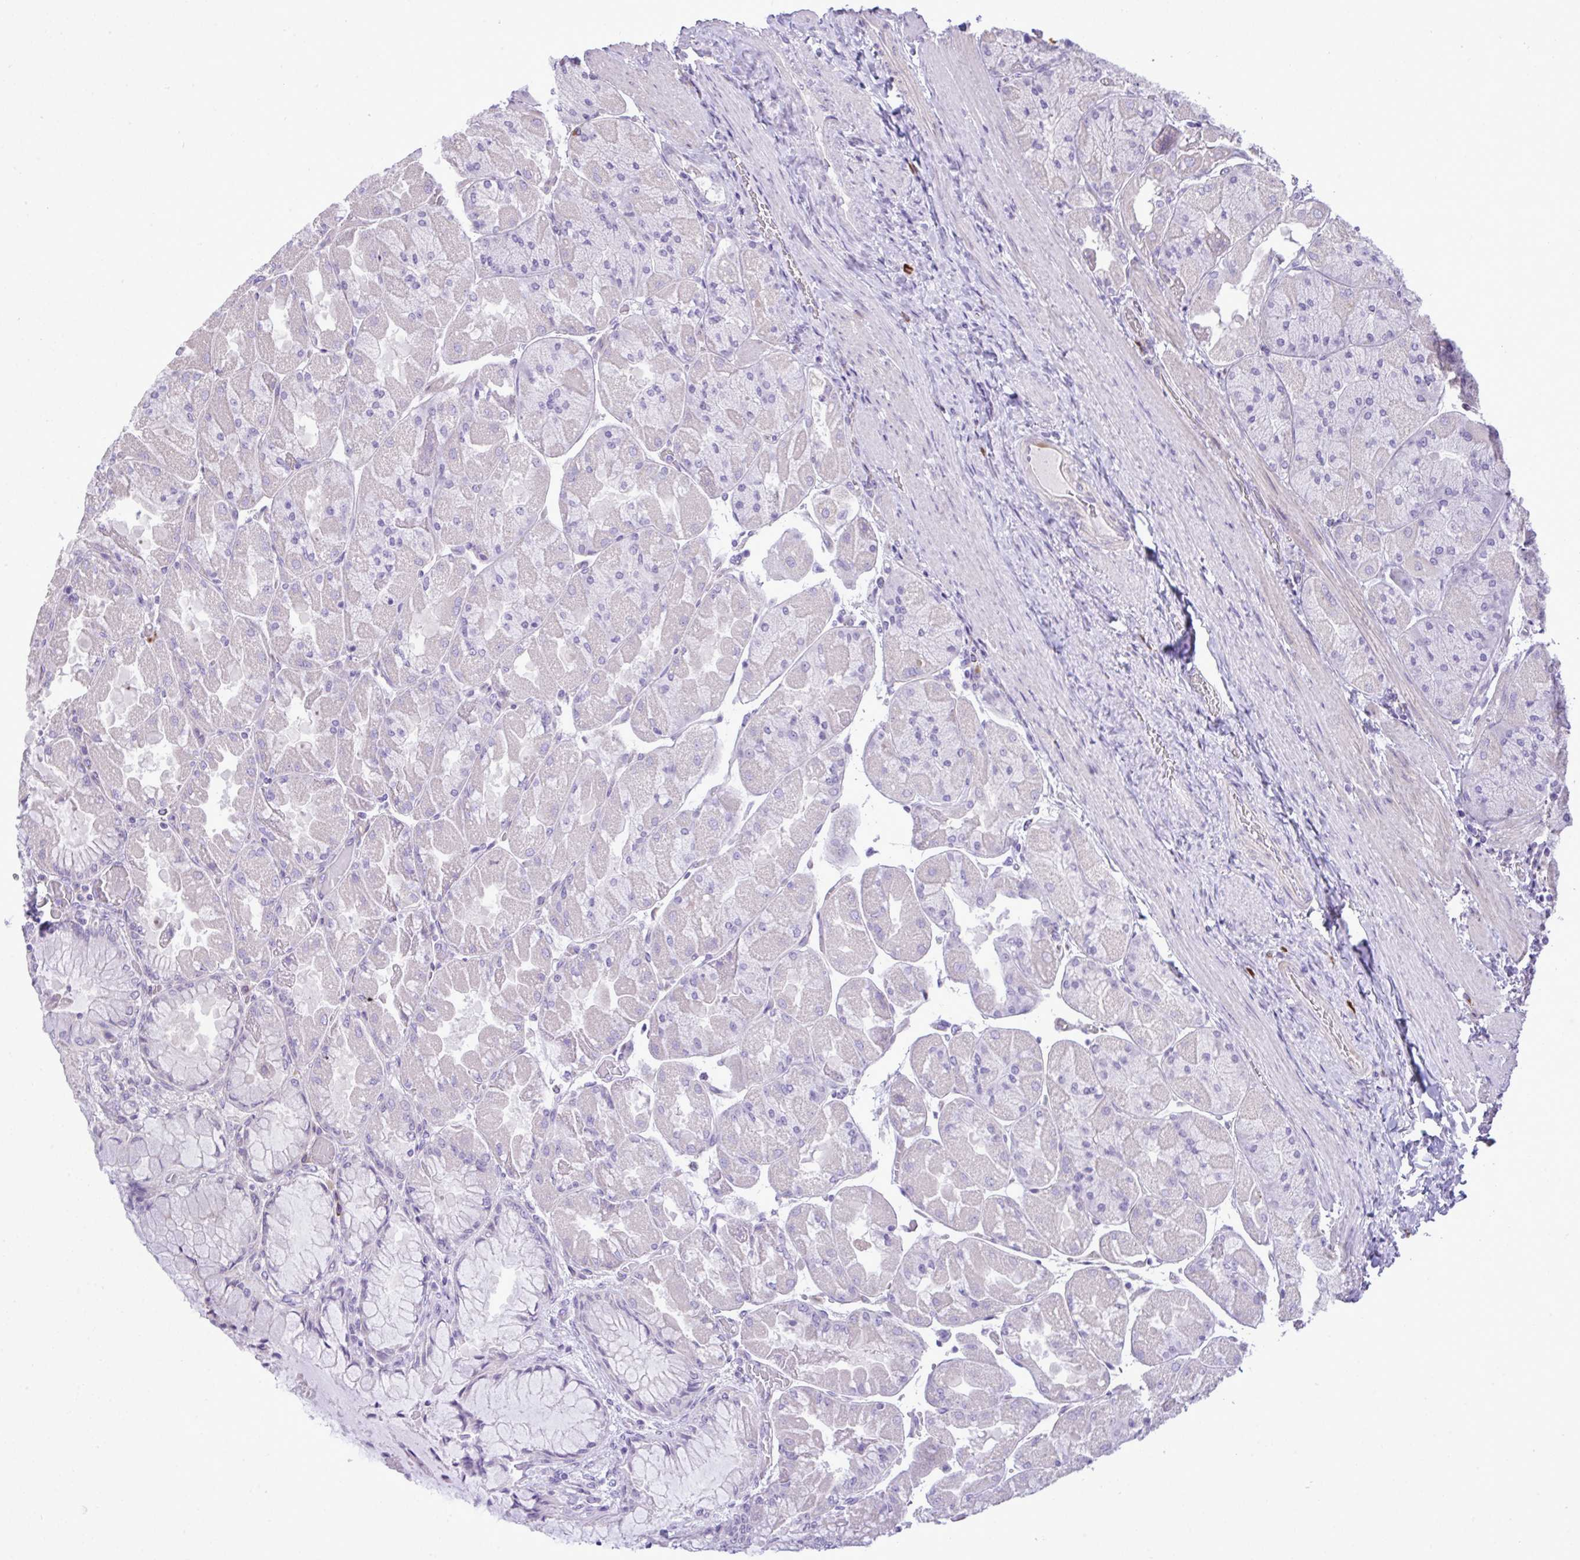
{"staining": {"intensity": "negative", "quantity": "none", "location": "none"}, "tissue": "stomach", "cell_type": "Glandular cells", "image_type": "normal", "snomed": [{"axis": "morphology", "description": "Normal tissue, NOS"}, {"axis": "topography", "description": "Stomach"}], "caption": "This is an immunohistochemistry micrograph of normal stomach. There is no staining in glandular cells.", "gene": "SPAG1", "patient": {"sex": "female", "age": 61}}